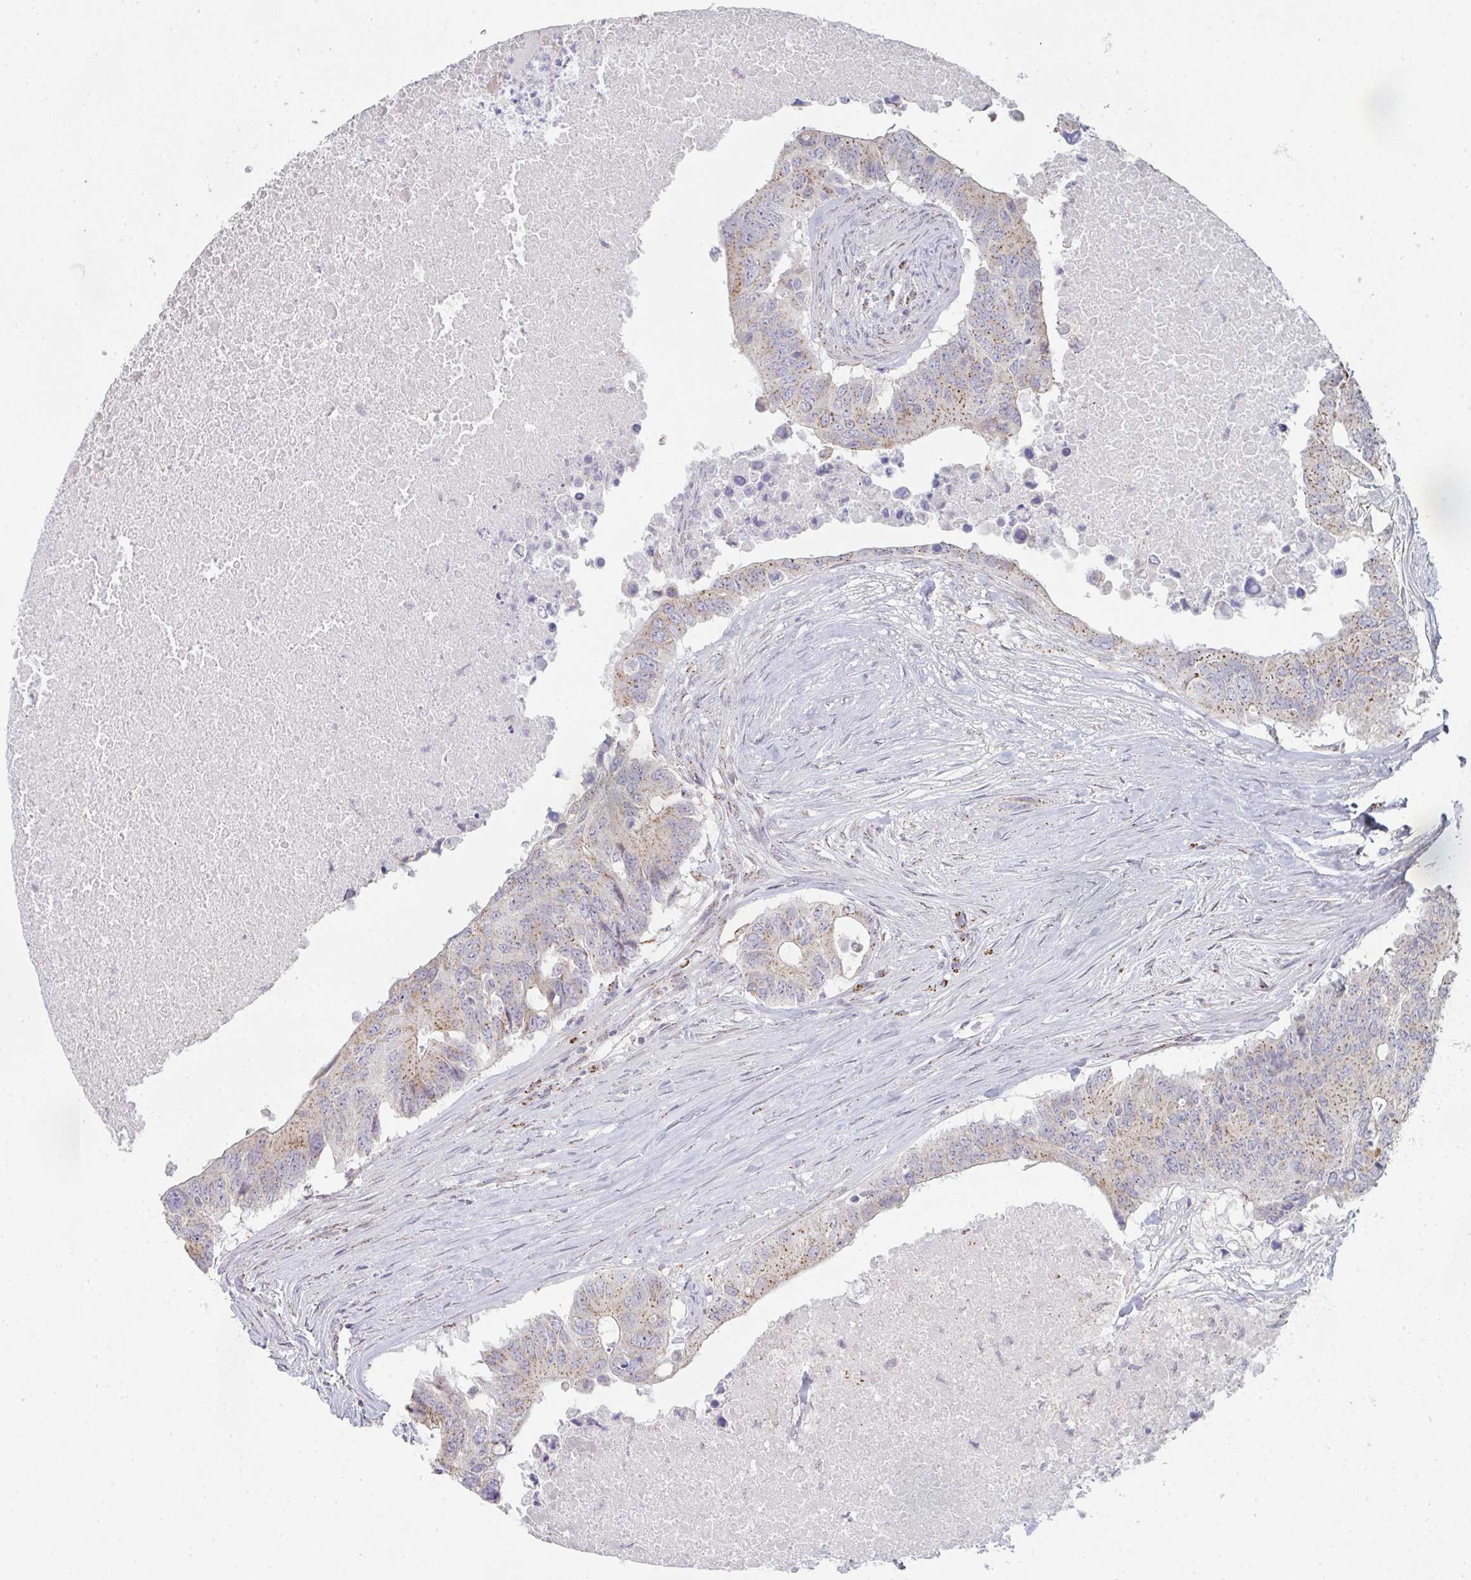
{"staining": {"intensity": "moderate", "quantity": ">75%", "location": "cytoplasmic/membranous"}, "tissue": "colorectal cancer", "cell_type": "Tumor cells", "image_type": "cancer", "snomed": [{"axis": "morphology", "description": "Adenocarcinoma, NOS"}, {"axis": "topography", "description": "Colon"}], "caption": "Human colorectal cancer (adenocarcinoma) stained for a protein (brown) demonstrates moderate cytoplasmic/membranous positive expression in about >75% of tumor cells.", "gene": "ZNF526", "patient": {"sex": "male", "age": 71}}